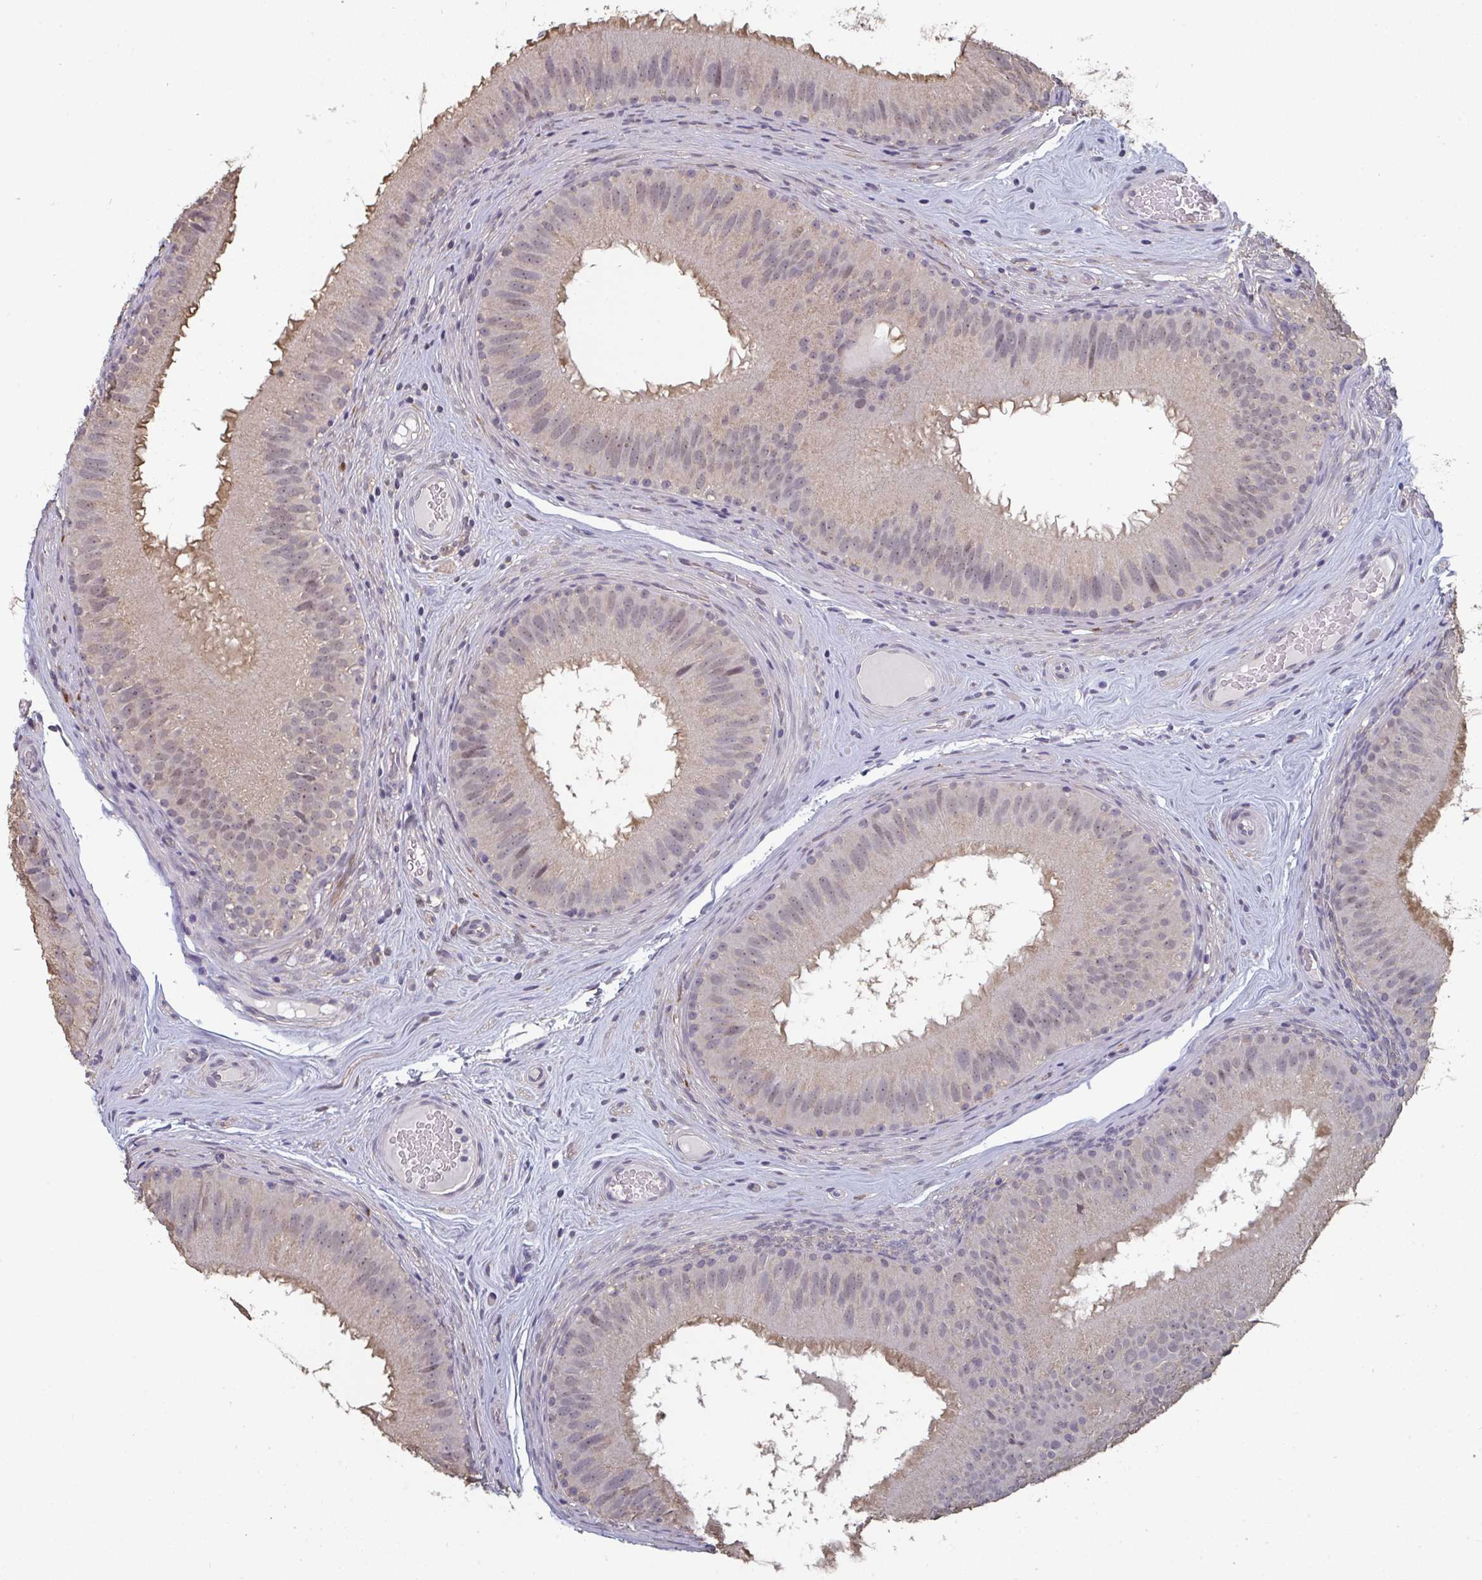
{"staining": {"intensity": "moderate", "quantity": ">75%", "location": "cytoplasmic/membranous,nuclear"}, "tissue": "epididymis", "cell_type": "Glandular cells", "image_type": "normal", "snomed": [{"axis": "morphology", "description": "Normal tissue, NOS"}, {"axis": "topography", "description": "Epididymis"}], "caption": "Immunohistochemical staining of unremarkable epididymis shows moderate cytoplasmic/membranous,nuclear protein positivity in about >75% of glandular cells. (DAB IHC, brown staining for protein, blue staining for nuclei).", "gene": "LIX1", "patient": {"sex": "male", "age": 44}}